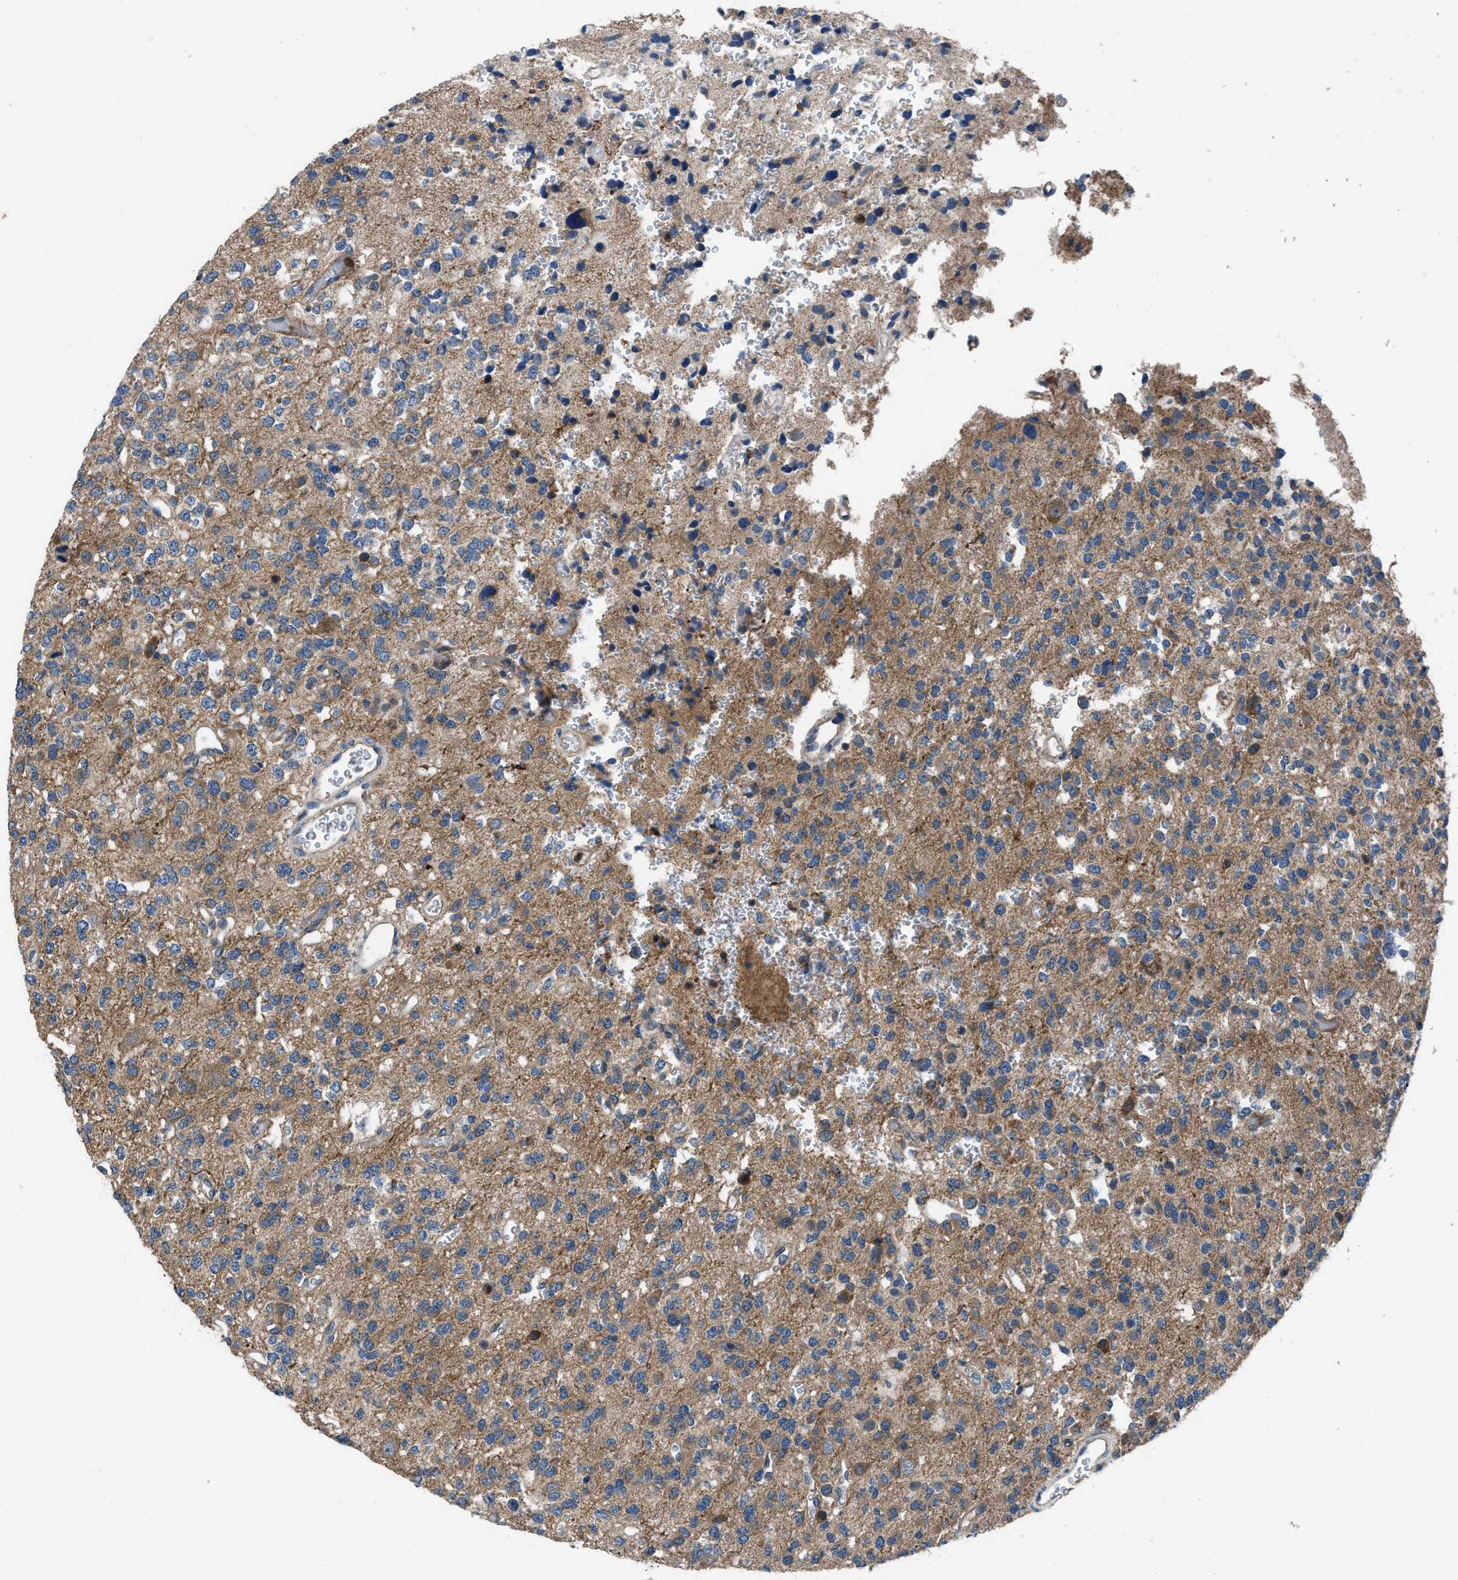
{"staining": {"intensity": "moderate", "quantity": ">75%", "location": "cytoplasmic/membranous"}, "tissue": "glioma", "cell_type": "Tumor cells", "image_type": "cancer", "snomed": [{"axis": "morphology", "description": "Glioma, malignant, Low grade"}, {"axis": "topography", "description": "Brain"}], "caption": "Immunohistochemistry photomicrograph of human low-grade glioma (malignant) stained for a protein (brown), which demonstrates medium levels of moderate cytoplasmic/membranous positivity in about >75% of tumor cells.", "gene": "USP25", "patient": {"sex": "male", "age": 38}}